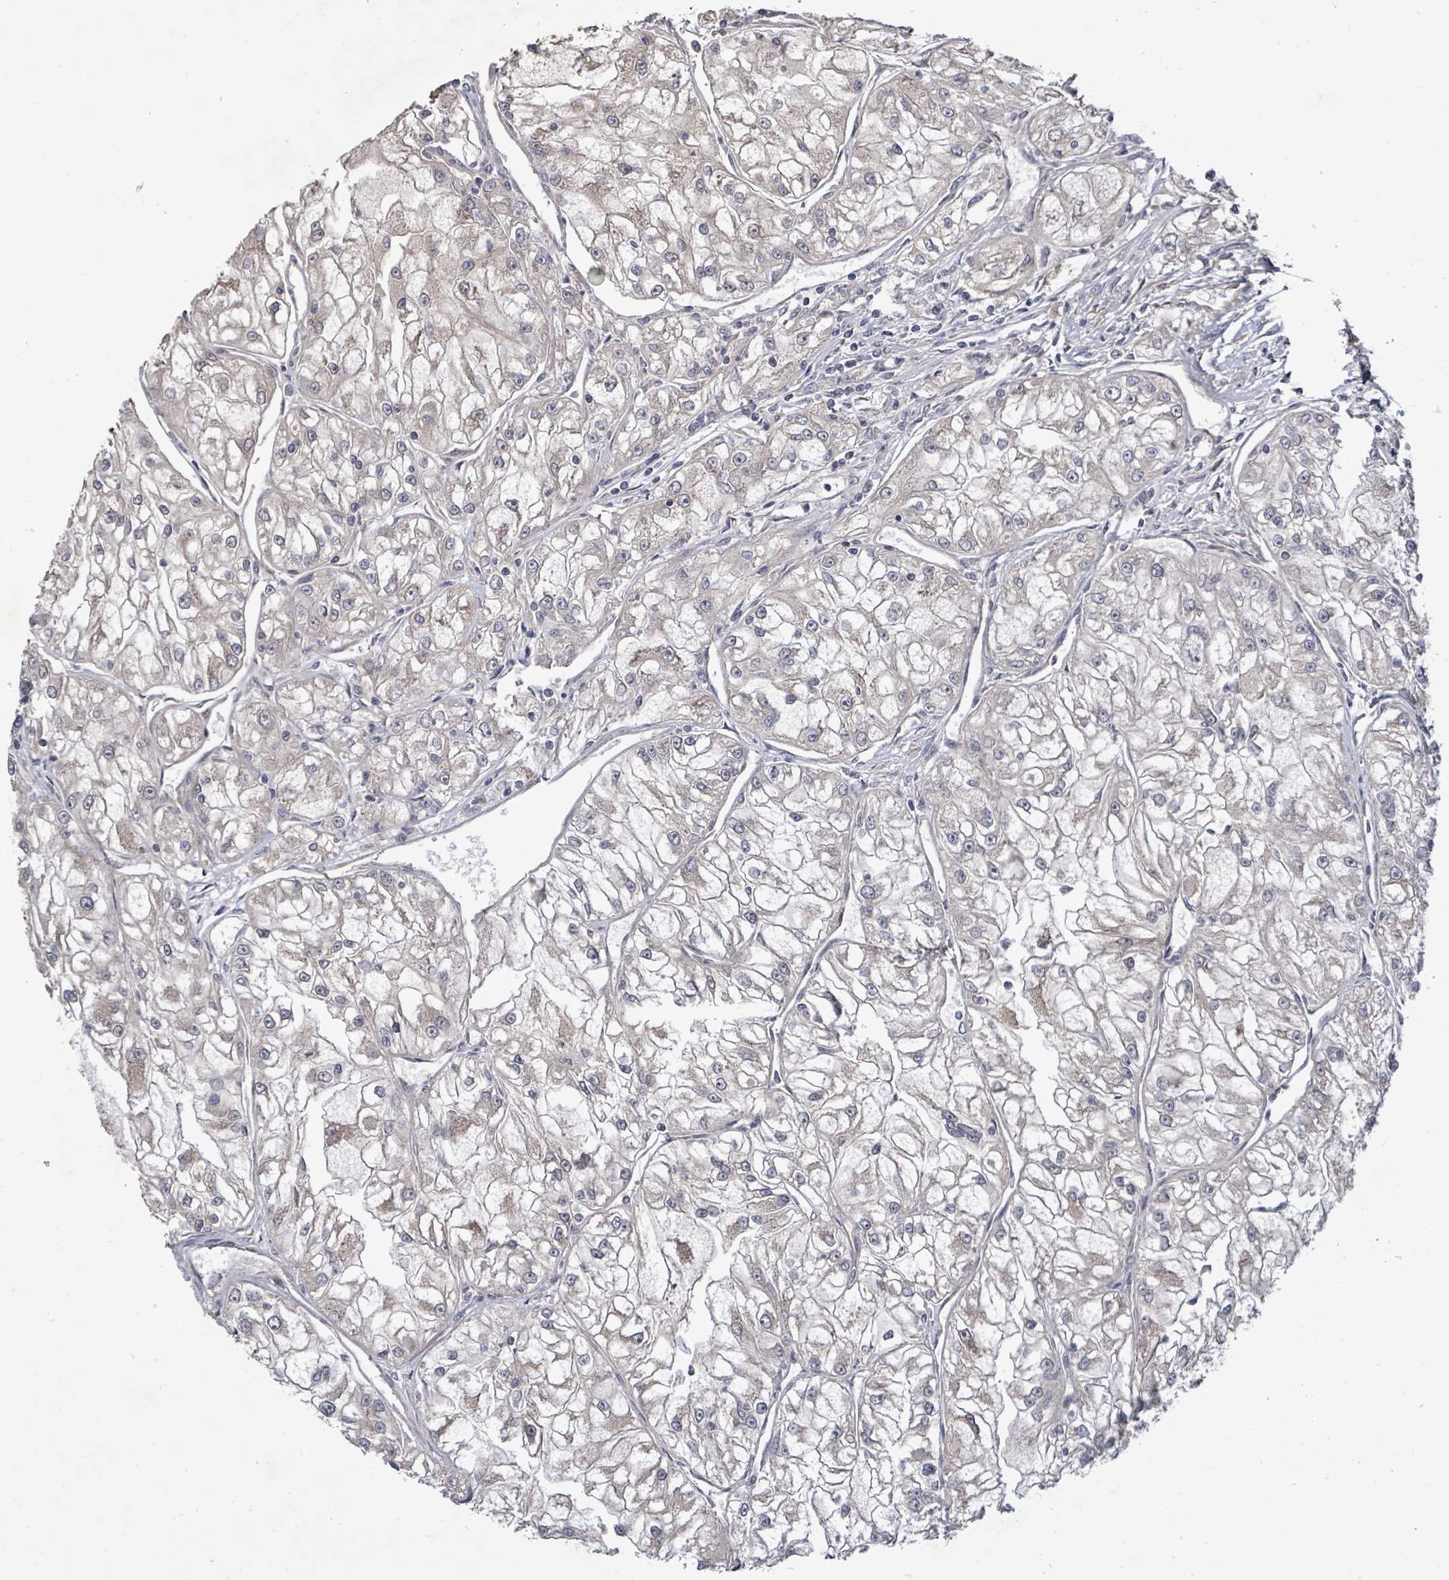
{"staining": {"intensity": "negative", "quantity": "none", "location": "none"}, "tissue": "renal cancer", "cell_type": "Tumor cells", "image_type": "cancer", "snomed": [{"axis": "morphology", "description": "Adenocarcinoma, NOS"}, {"axis": "topography", "description": "Kidney"}], "caption": "Tumor cells are negative for protein expression in human renal cancer.", "gene": "KRTAP27-1", "patient": {"sex": "female", "age": 72}}